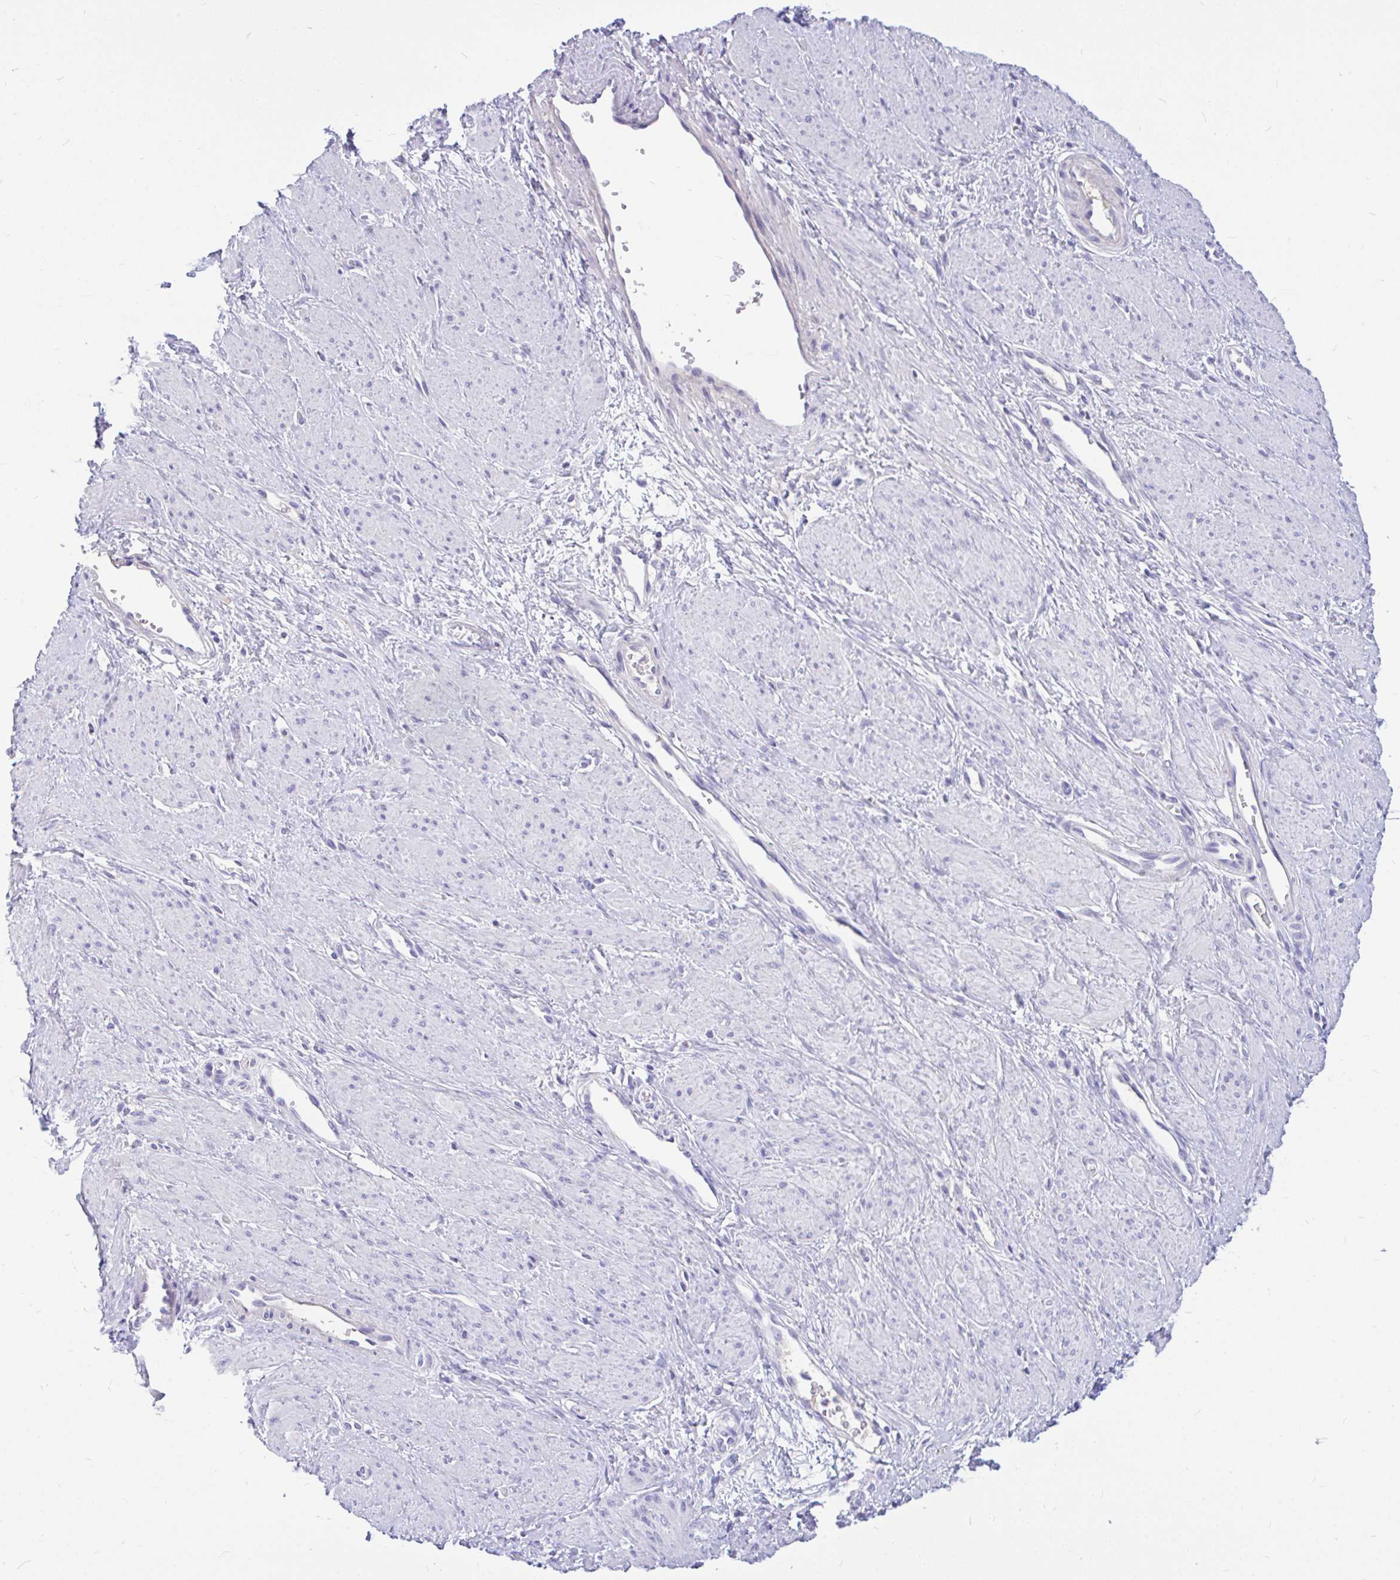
{"staining": {"intensity": "negative", "quantity": "none", "location": "none"}, "tissue": "smooth muscle", "cell_type": "Smooth muscle cells", "image_type": "normal", "snomed": [{"axis": "morphology", "description": "Normal tissue, NOS"}, {"axis": "topography", "description": "Smooth muscle"}, {"axis": "topography", "description": "Uterus"}], "caption": "An immunohistochemistry image of benign smooth muscle is shown. There is no staining in smooth muscle cells of smooth muscle.", "gene": "MAP1LC3A", "patient": {"sex": "female", "age": 39}}